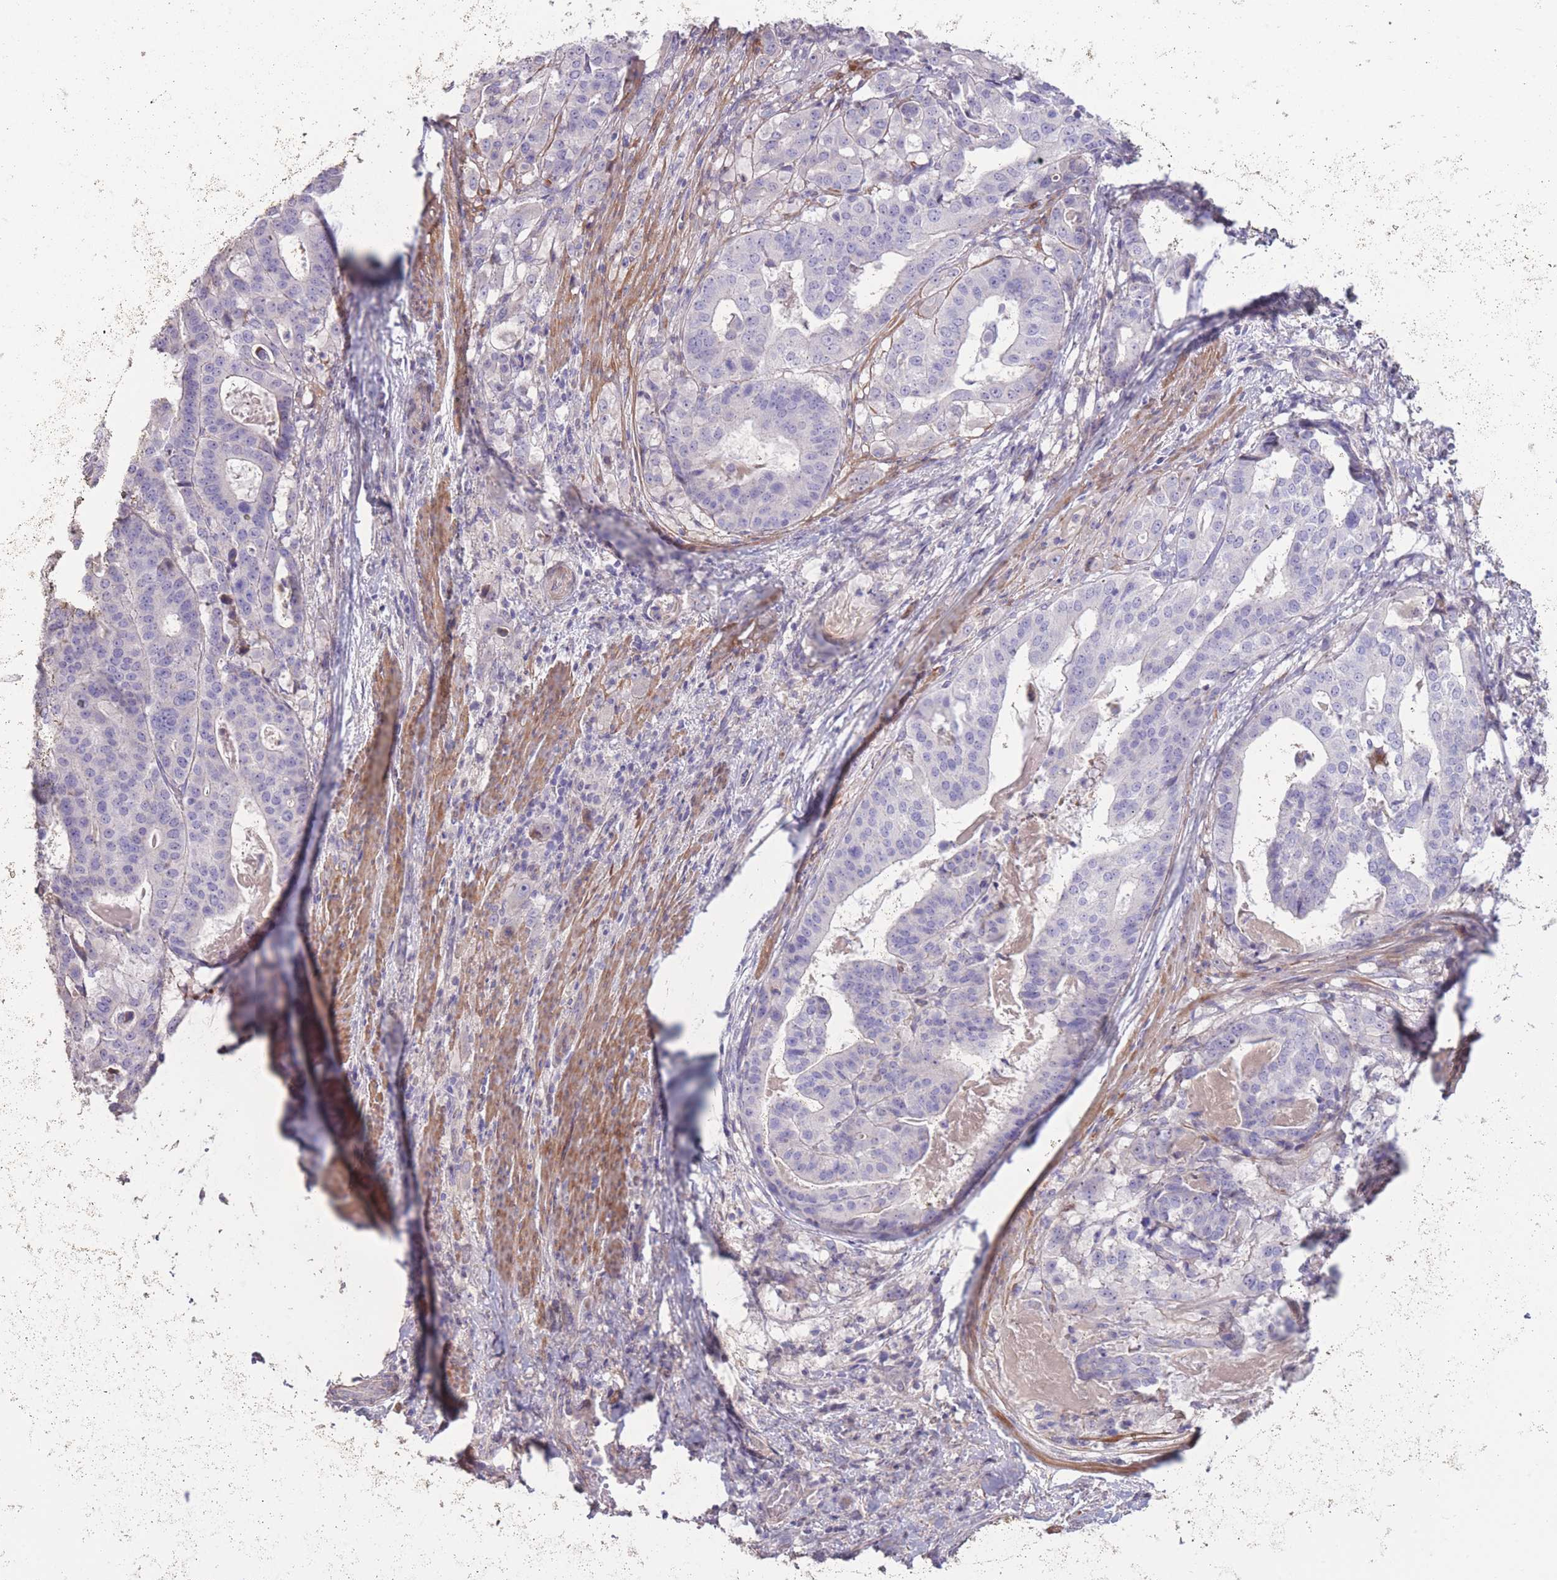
{"staining": {"intensity": "negative", "quantity": "none", "location": "none"}, "tissue": "stomach cancer", "cell_type": "Tumor cells", "image_type": "cancer", "snomed": [{"axis": "morphology", "description": "Adenocarcinoma, NOS"}, {"axis": "topography", "description": "Stomach"}], "caption": "IHC micrograph of human adenocarcinoma (stomach) stained for a protein (brown), which displays no positivity in tumor cells. (DAB immunohistochemistry, high magnification).", "gene": "RSPH10B", "patient": {"sex": "male", "age": 48}}